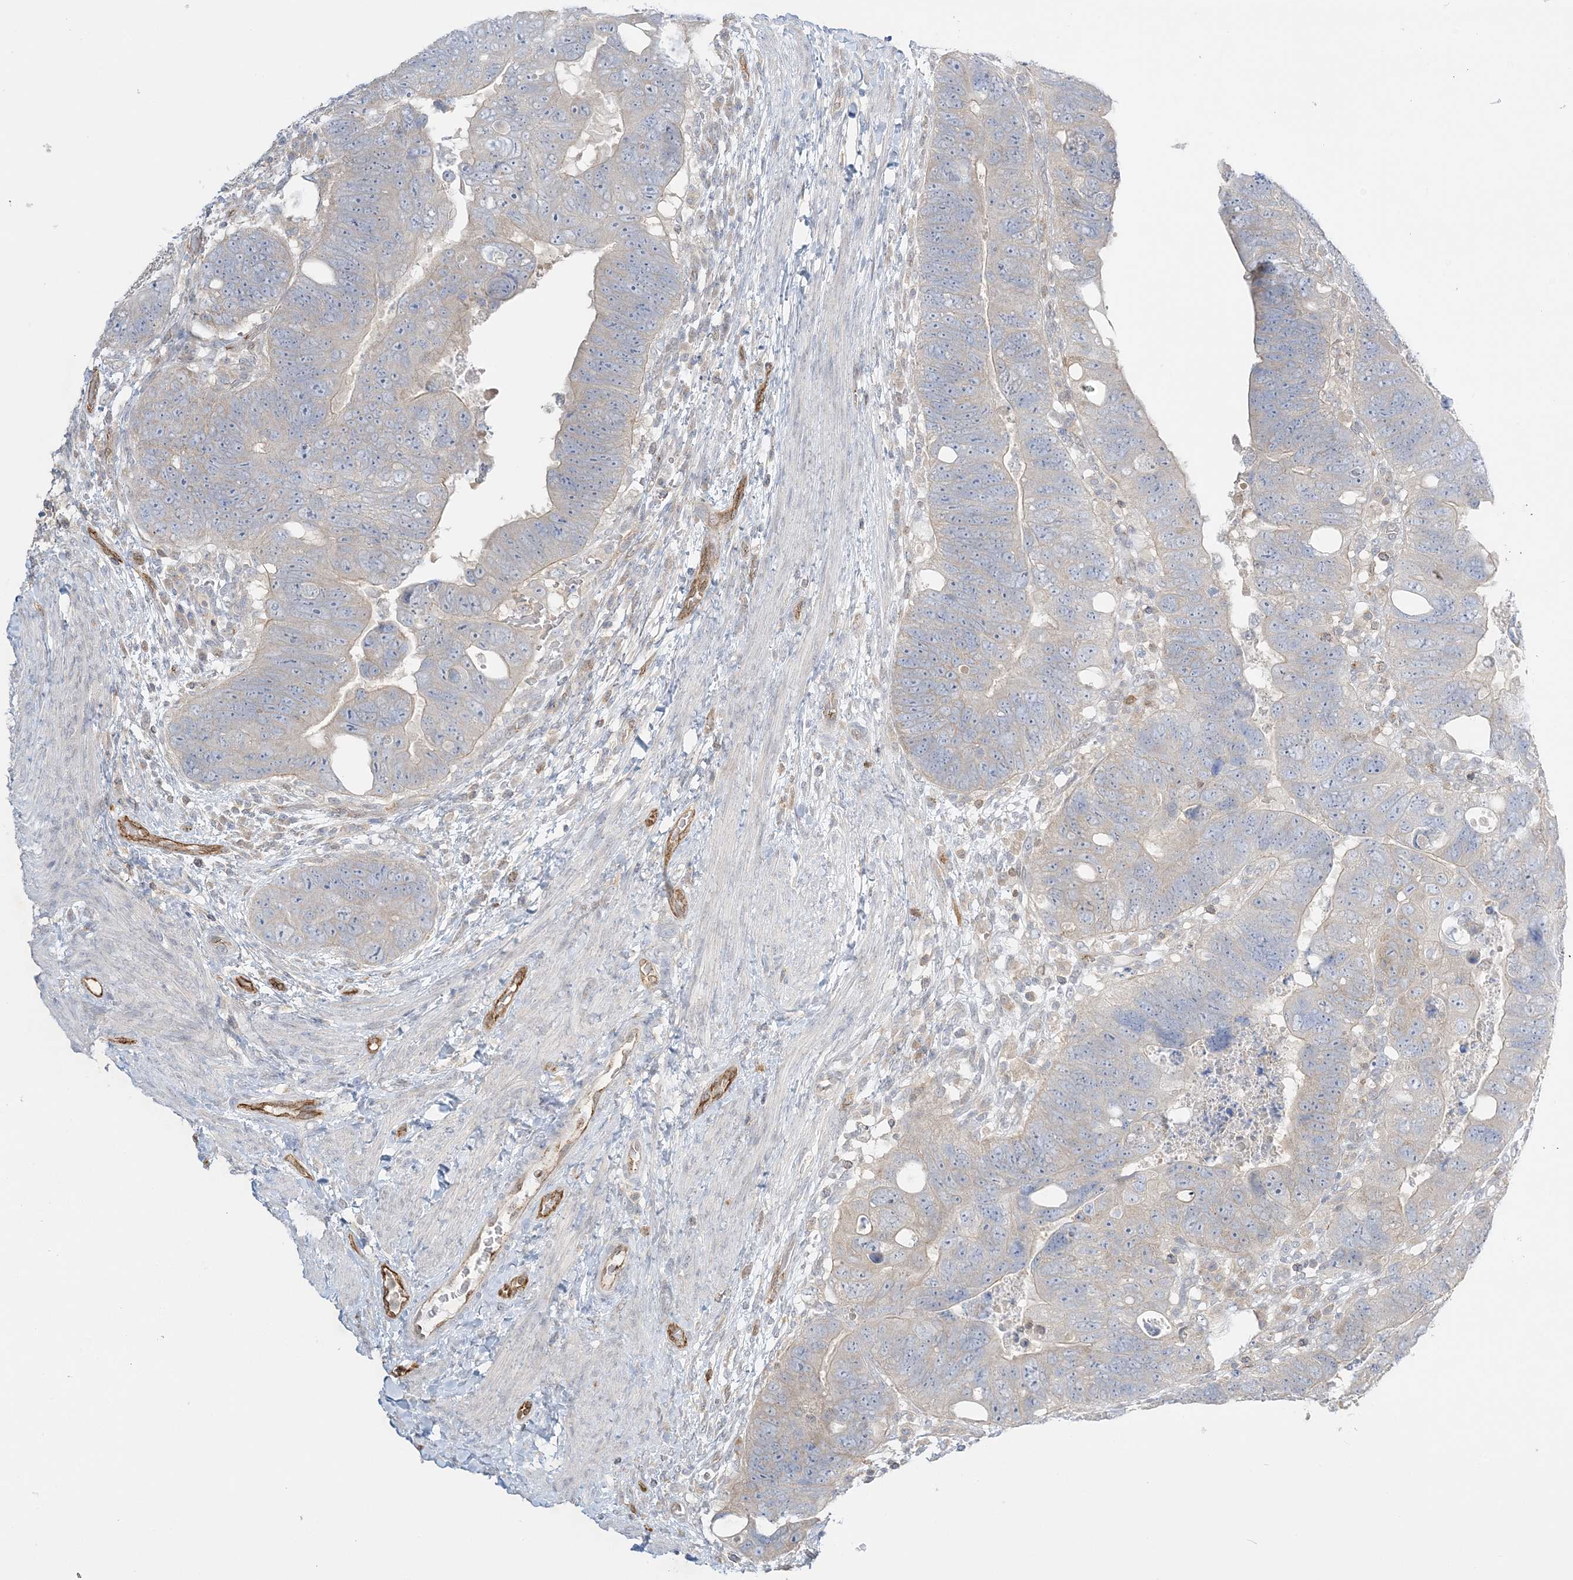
{"staining": {"intensity": "moderate", "quantity": "<25%", "location": "cytoplasmic/membranous"}, "tissue": "colorectal cancer", "cell_type": "Tumor cells", "image_type": "cancer", "snomed": [{"axis": "morphology", "description": "Adenocarcinoma, NOS"}, {"axis": "topography", "description": "Rectum"}], "caption": "Immunohistochemistry (DAB) staining of human adenocarcinoma (colorectal) displays moderate cytoplasmic/membranous protein staining in about <25% of tumor cells. (IHC, brightfield microscopy, high magnification).", "gene": "INPP1", "patient": {"sex": "male", "age": 59}}